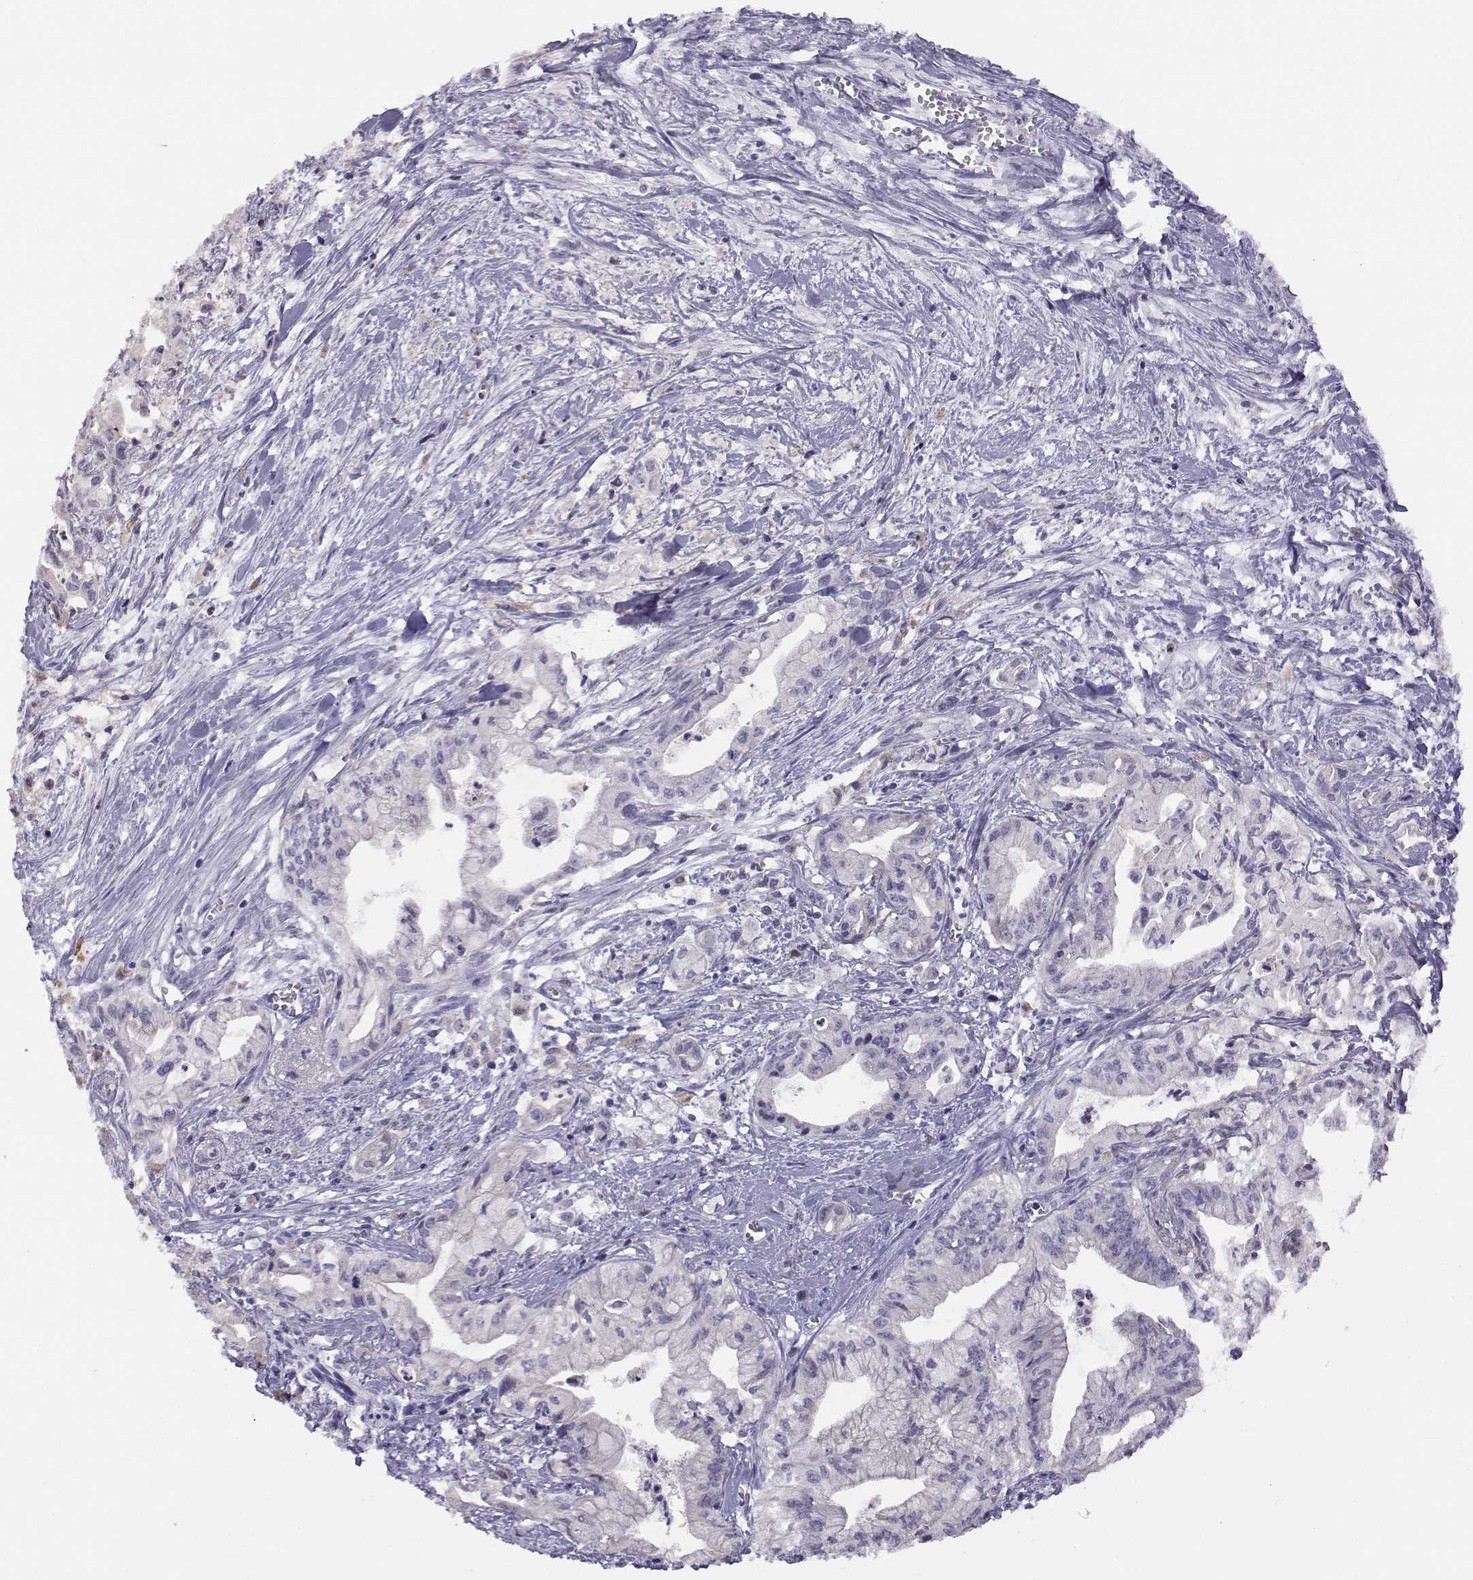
{"staining": {"intensity": "negative", "quantity": "none", "location": "none"}, "tissue": "pancreatic cancer", "cell_type": "Tumor cells", "image_type": "cancer", "snomed": [{"axis": "morphology", "description": "Adenocarcinoma, NOS"}, {"axis": "topography", "description": "Pancreas"}], "caption": "The photomicrograph reveals no staining of tumor cells in pancreatic cancer. (Stains: DAB immunohistochemistry with hematoxylin counter stain, Microscopy: brightfield microscopy at high magnification).", "gene": "ACSL6", "patient": {"sex": "male", "age": 71}}